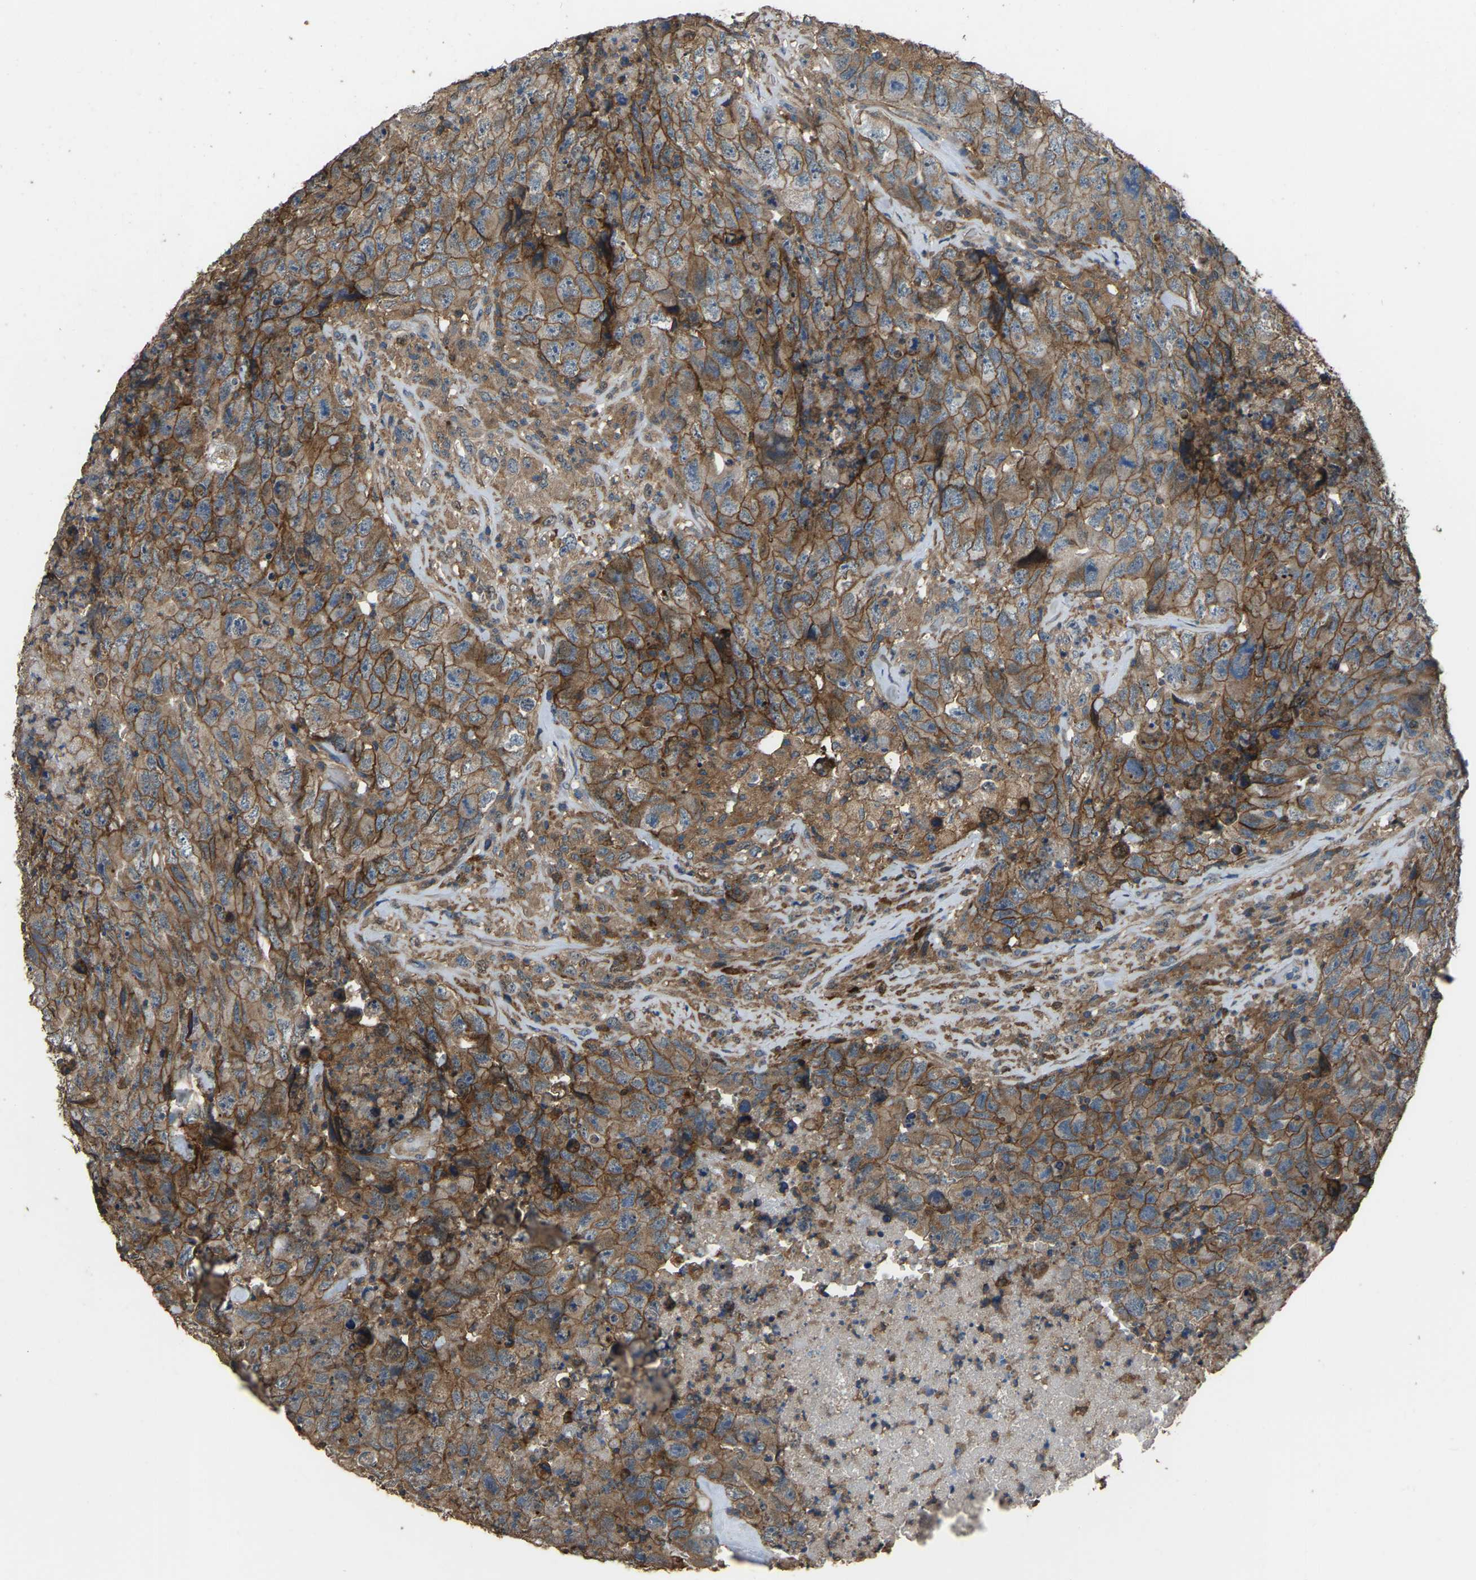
{"staining": {"intensity": "moderate", "quantity": ">75%", "location": "cytoplasmic/membranous"}, "tissue": "testis cancer", "cell_type": "Tumor cells", "image_type": "cancer", "snomed": [{"axis": "morphology", "description": "Carcinoma, Embryonal, NOS"}, {"axis": "topography", "description": "Testis"}], "caption": "This micrograph exhibits testis cancer (embryonal carcinoma) stained with IHC to label a protein in brown. The cytoplasmic/membranous of tumor cells show moderate positivity for the protein. Nuclei are counter-stained blue.", "gene": "SLC4A2", "patient": {"sex": "male", "age": 32}}